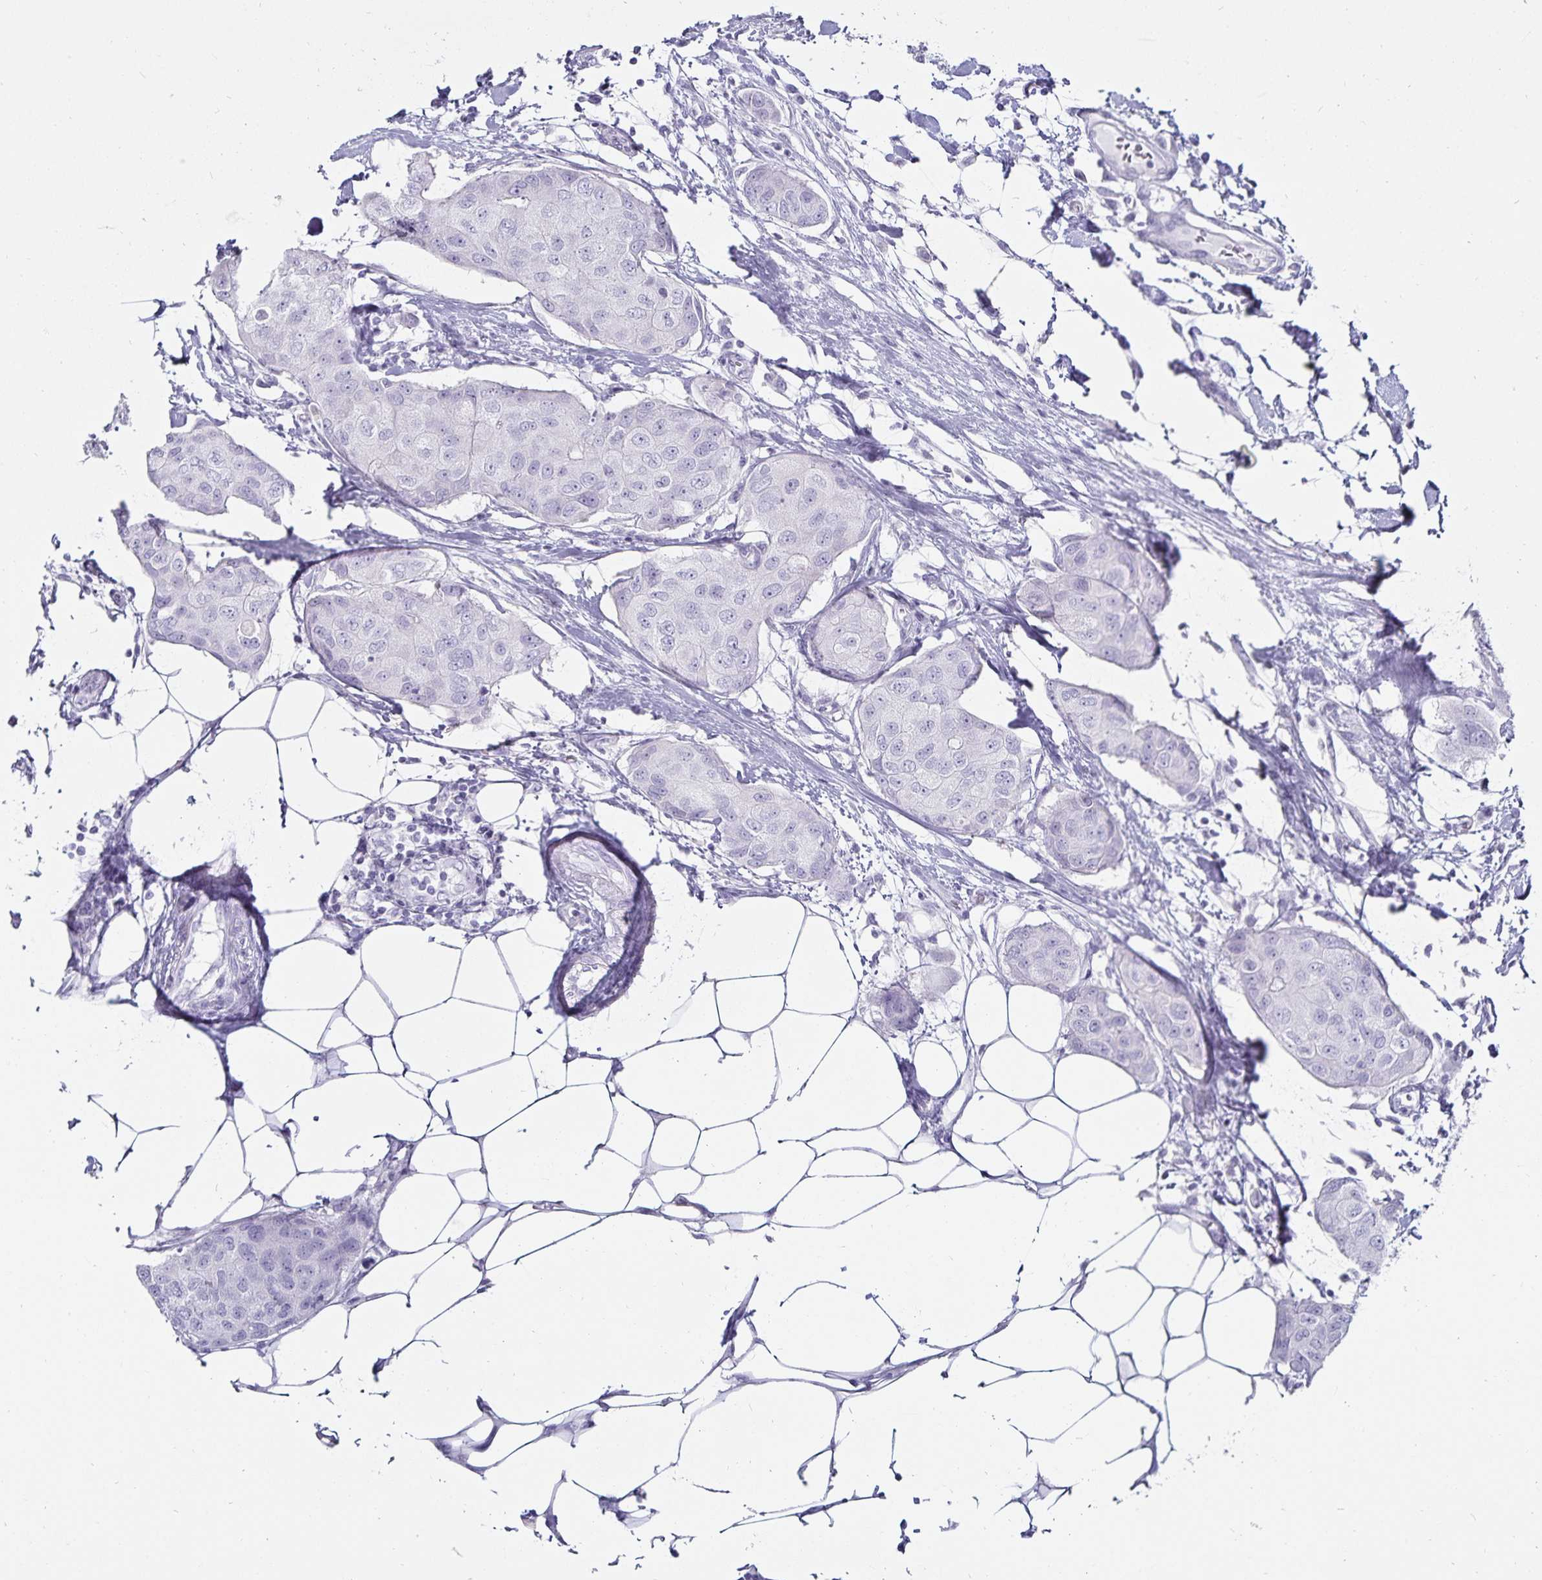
{"staining": {"intensity": "negative", "quantity": "none", "location": "none"}, "tissue": "breast cancer", "cell_type": "Tumor cells", "image_type": "cancer", "snomed": [{"axis": "morphology", "description": "Duct carcinoma"}, {"axis": "topography", "description": "Breast"}, {"axis": "topography", "description": "Lymph node"}], "caption": "IHC photomicrograph of human breast intraductal carcinoma stained for a protein (brown), which reveals no positivity in tumor cells.", "gene": "DEFA6", "patient": {"sex": "female", "age": 80}}